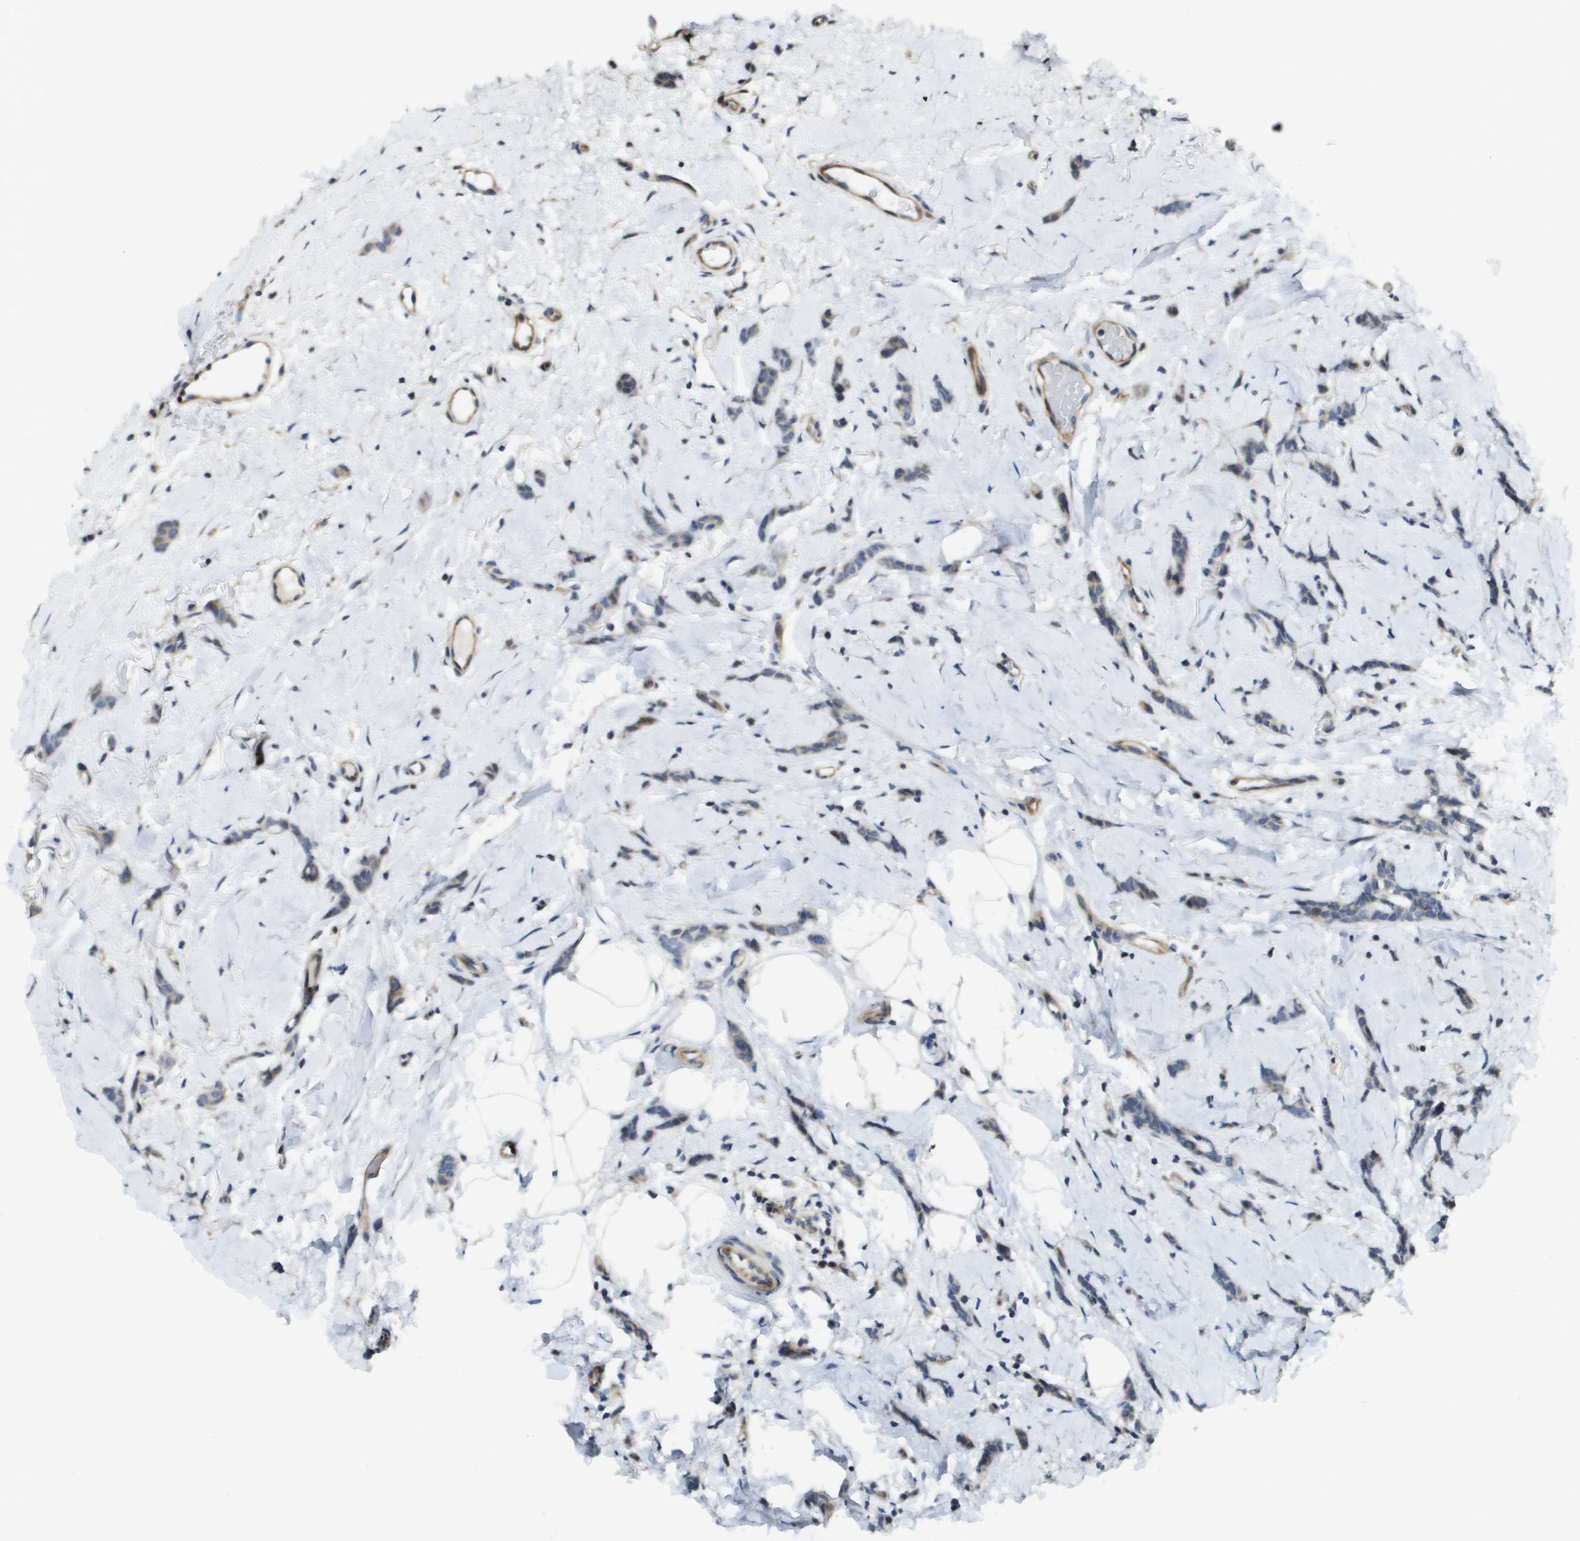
{"staining": {"intensity": "negative", "quantity": "none", "location": "none"}, "tissue": "breast cancer", "cell_type": "Tumor cells", "image_type": "cancer", "snomed": [{"axis": "morphology", "description": "Lobular carcinoma"}, {"axis": "topography", "description": "Skin"}, {"axis": "topography", "description": "Breast"}], "caption": "A high-resolution histopathology image shows IHC staining of lobular carcinoma (breast), which demonstrates no significant positivity in tumor cells.", "gene": "SCN4B", "patient": {"sex": "female", "age": 46}}